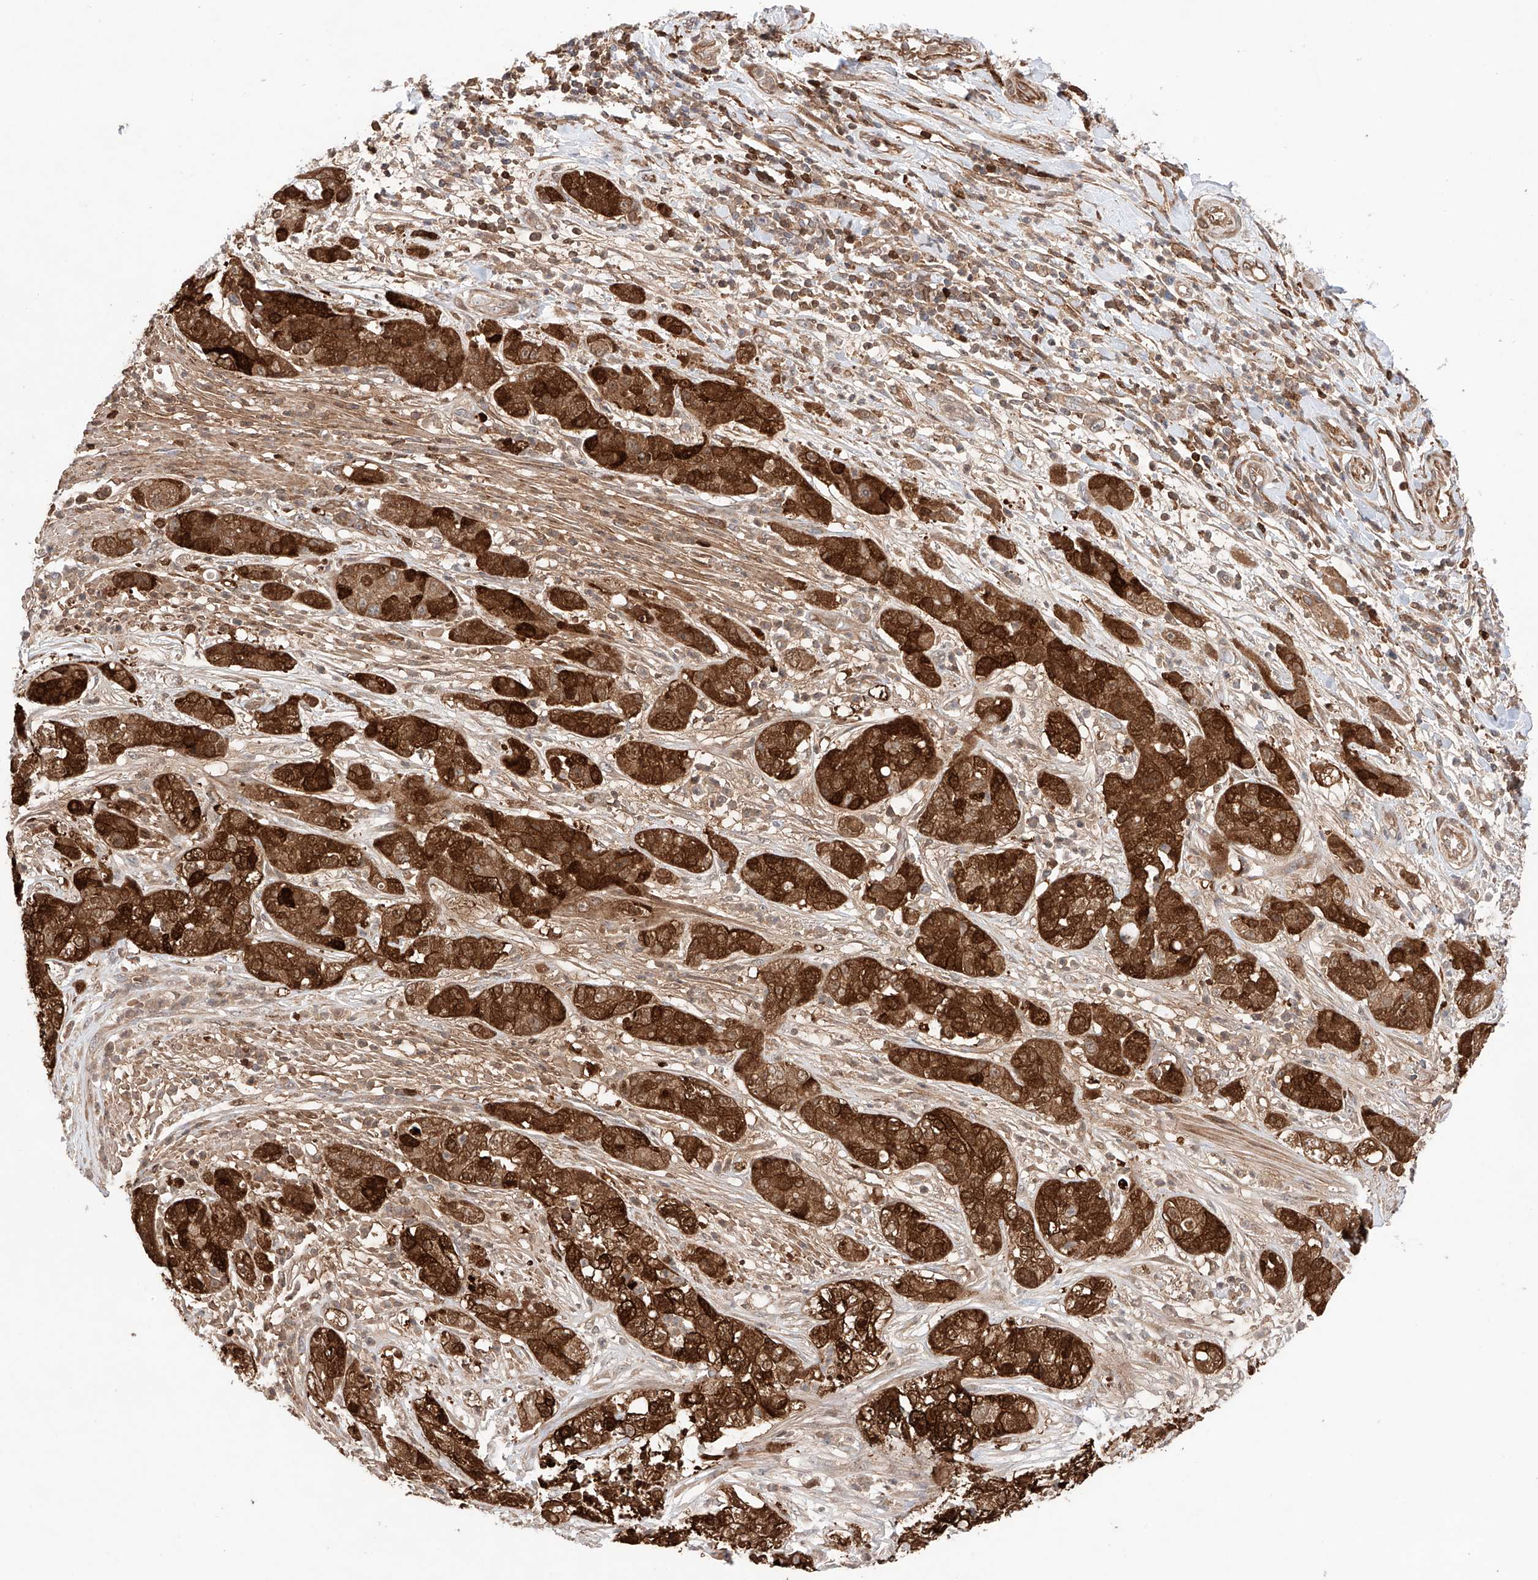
{"staining": {"intensity": "strong", "quantity": ">75%", "location": "cytoplasmic/membranous,nuclear"}, "tissue": "pancreatic cancer", "cell_type": "Tumor cells", "image_type": "cancer", "snomed": [{"axis": "morphology", "description": "Adenocarcinoma, NOS"}, {"axis": "topography", "description": "Pancreas"}], "caption": "Tumor cells display high levels of strong cytoplasmic/membranous and nuclear expression in about >75% of cells in pancreatic cancer (adenocarcinoma). Using DAB (3,3'-diaminobenzidine) (brown) and hematoxylin (blue) stains, captured at high magnification using brightfield microscopy.", "gene": "IGSF22", "patient": {"sex": "female", "age": 78}}